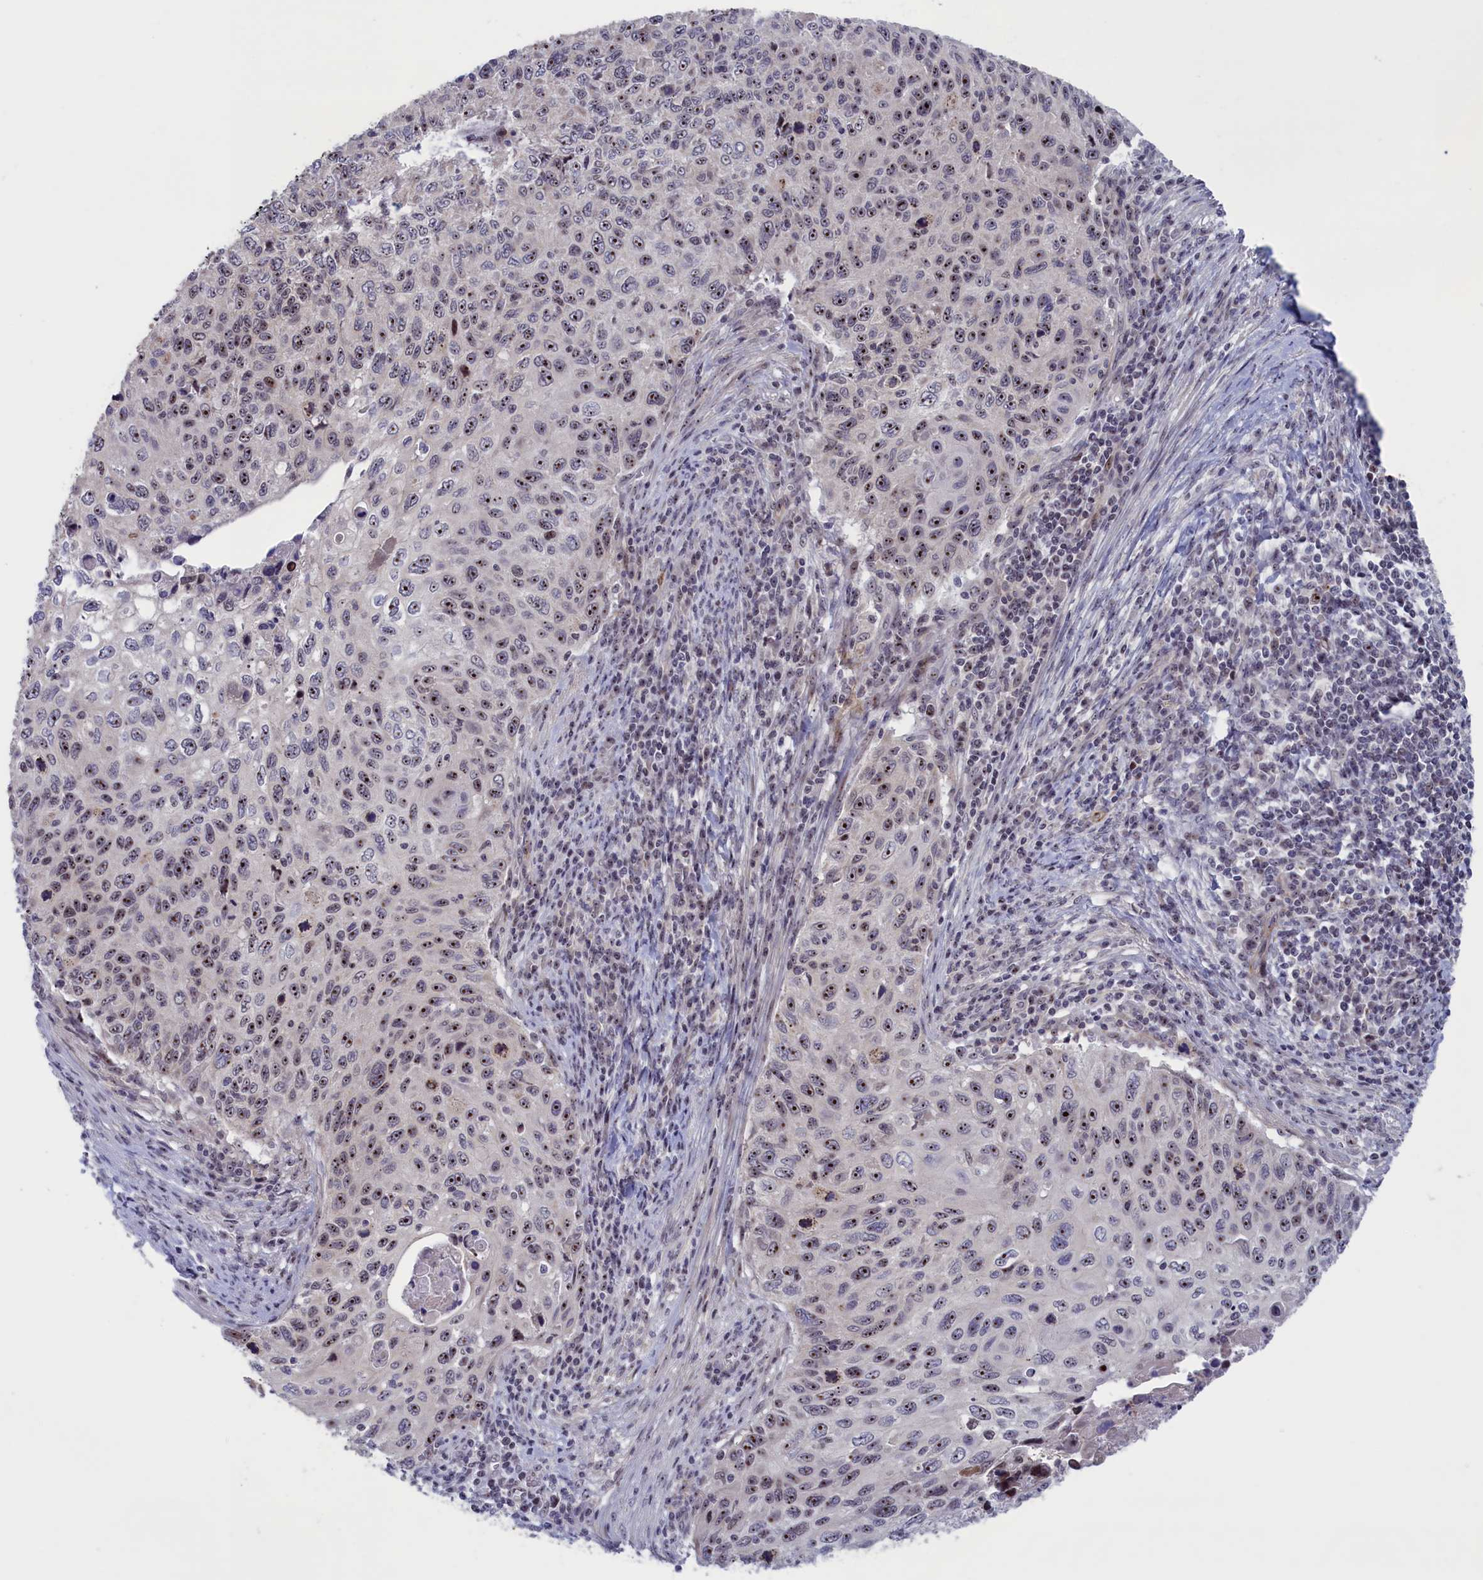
{"staining": {"intensity": "strong", "quantity": "25%-75%", "location": "nuclear"}, "tissue": "cervical cancer", "cell_type": "Tumor cells", "image_type": "cancer", "snomed": [{"axis": "morphology", "description": "Squamous cell carcinoma, NOS"}, {"axis": "topography", "description": "Cervix"}], "caption": "An immunohistochemistry (IHC) histopathology image of neoplastic tissue is shown. Protein staining in brown highlights strong nuclear positivity in cervical cancer within tumor cells. The protein is shown in brown color, while the nuclei are stained blue.", "gene": "PPAN", "patient": {"sex": "female", "age": 70}}